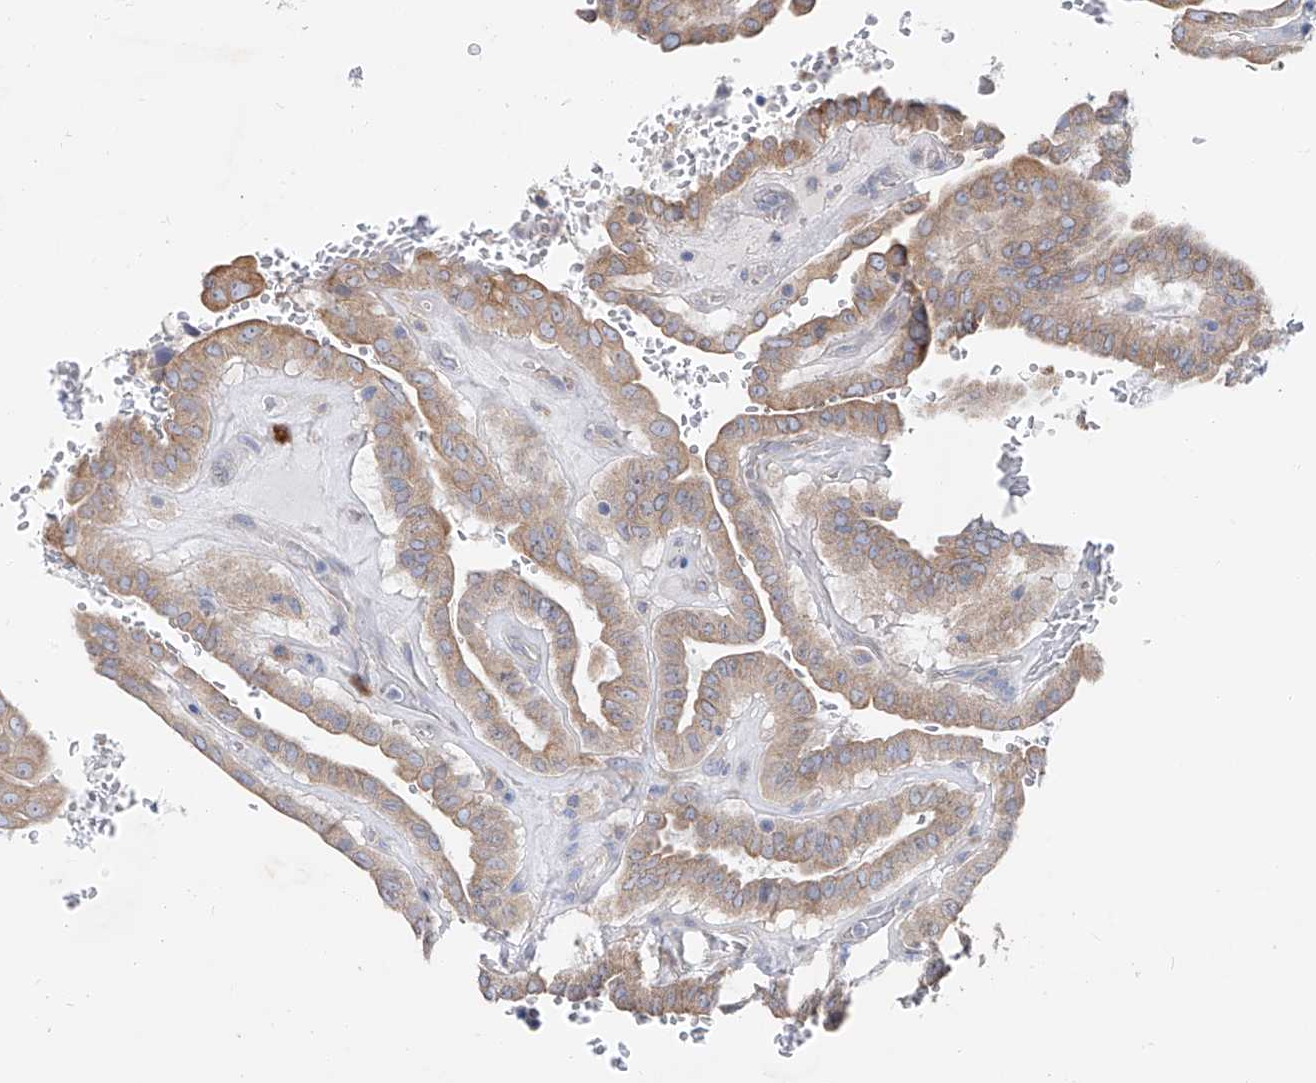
{"staining": {"intensity": "moderate", "quantity": ">75%", "location": "cytoplasmic/membranous"}, "tissue": "thyroid cancer", "cell_type": "Tumor cells", "image_type": "cancer", "snomed": [{"axis": "morphology", "description": "Papillary adenocarcinoma, NOS"}, {"axis": "topography", "description": "Thyroid gland"}], "caption": "A micrograph of human thyroid cancer (papillary adenocarcinoma) stained for a protein reveals moderate cytoplasmic/membranous brown staining in tumor cells. The staining was performed using DAB (3,3'-diaminobenzidine) to visualize the protein expression in brown, while the nuclei were stained in blue with hematoxylin (Magnification: 20x).", "gene": "UFL1", "patient": {"sex": "male", "age": 77}}